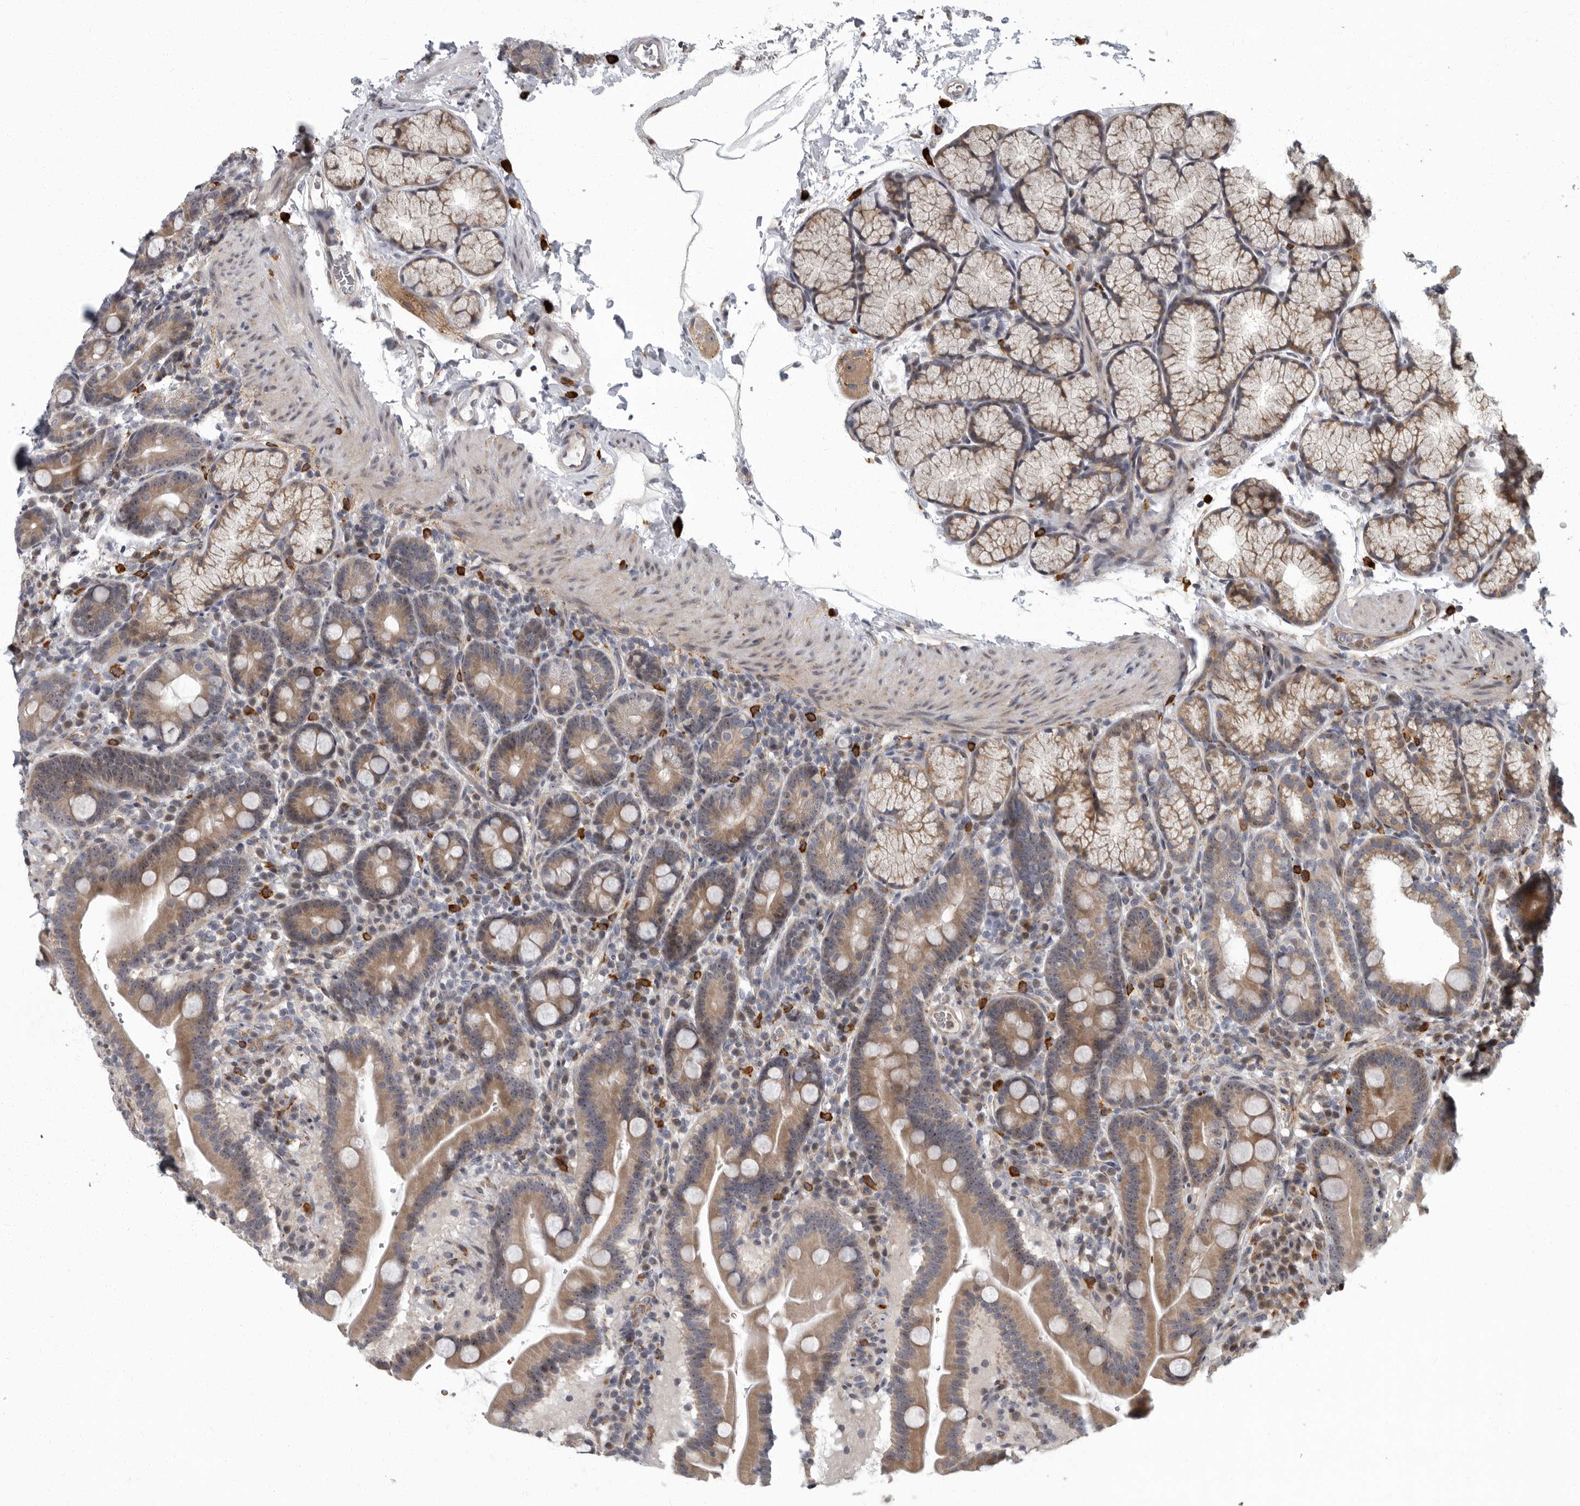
{"staining": {"intensity": "moderate", "quantity": ">75%", "location": "cytoplasmic/membranous"}, "tissue": "duodenum", "cell_type": "Glandular cells", "image_type": "normal", "snomed": [{"axis": "morphology", "description": "Normal tissue, NOS"}, {"axis": "topography", "description": "Duodenum"}], "caption": "The micrograph shows immunohistochemical staining of normal duodenum. There is moderate cytoplasmic/membranous staining is identified in approximately >75% of glandular cells.", "gene": "PDCD11", "patient": {"sex": "male", "age": 54}}